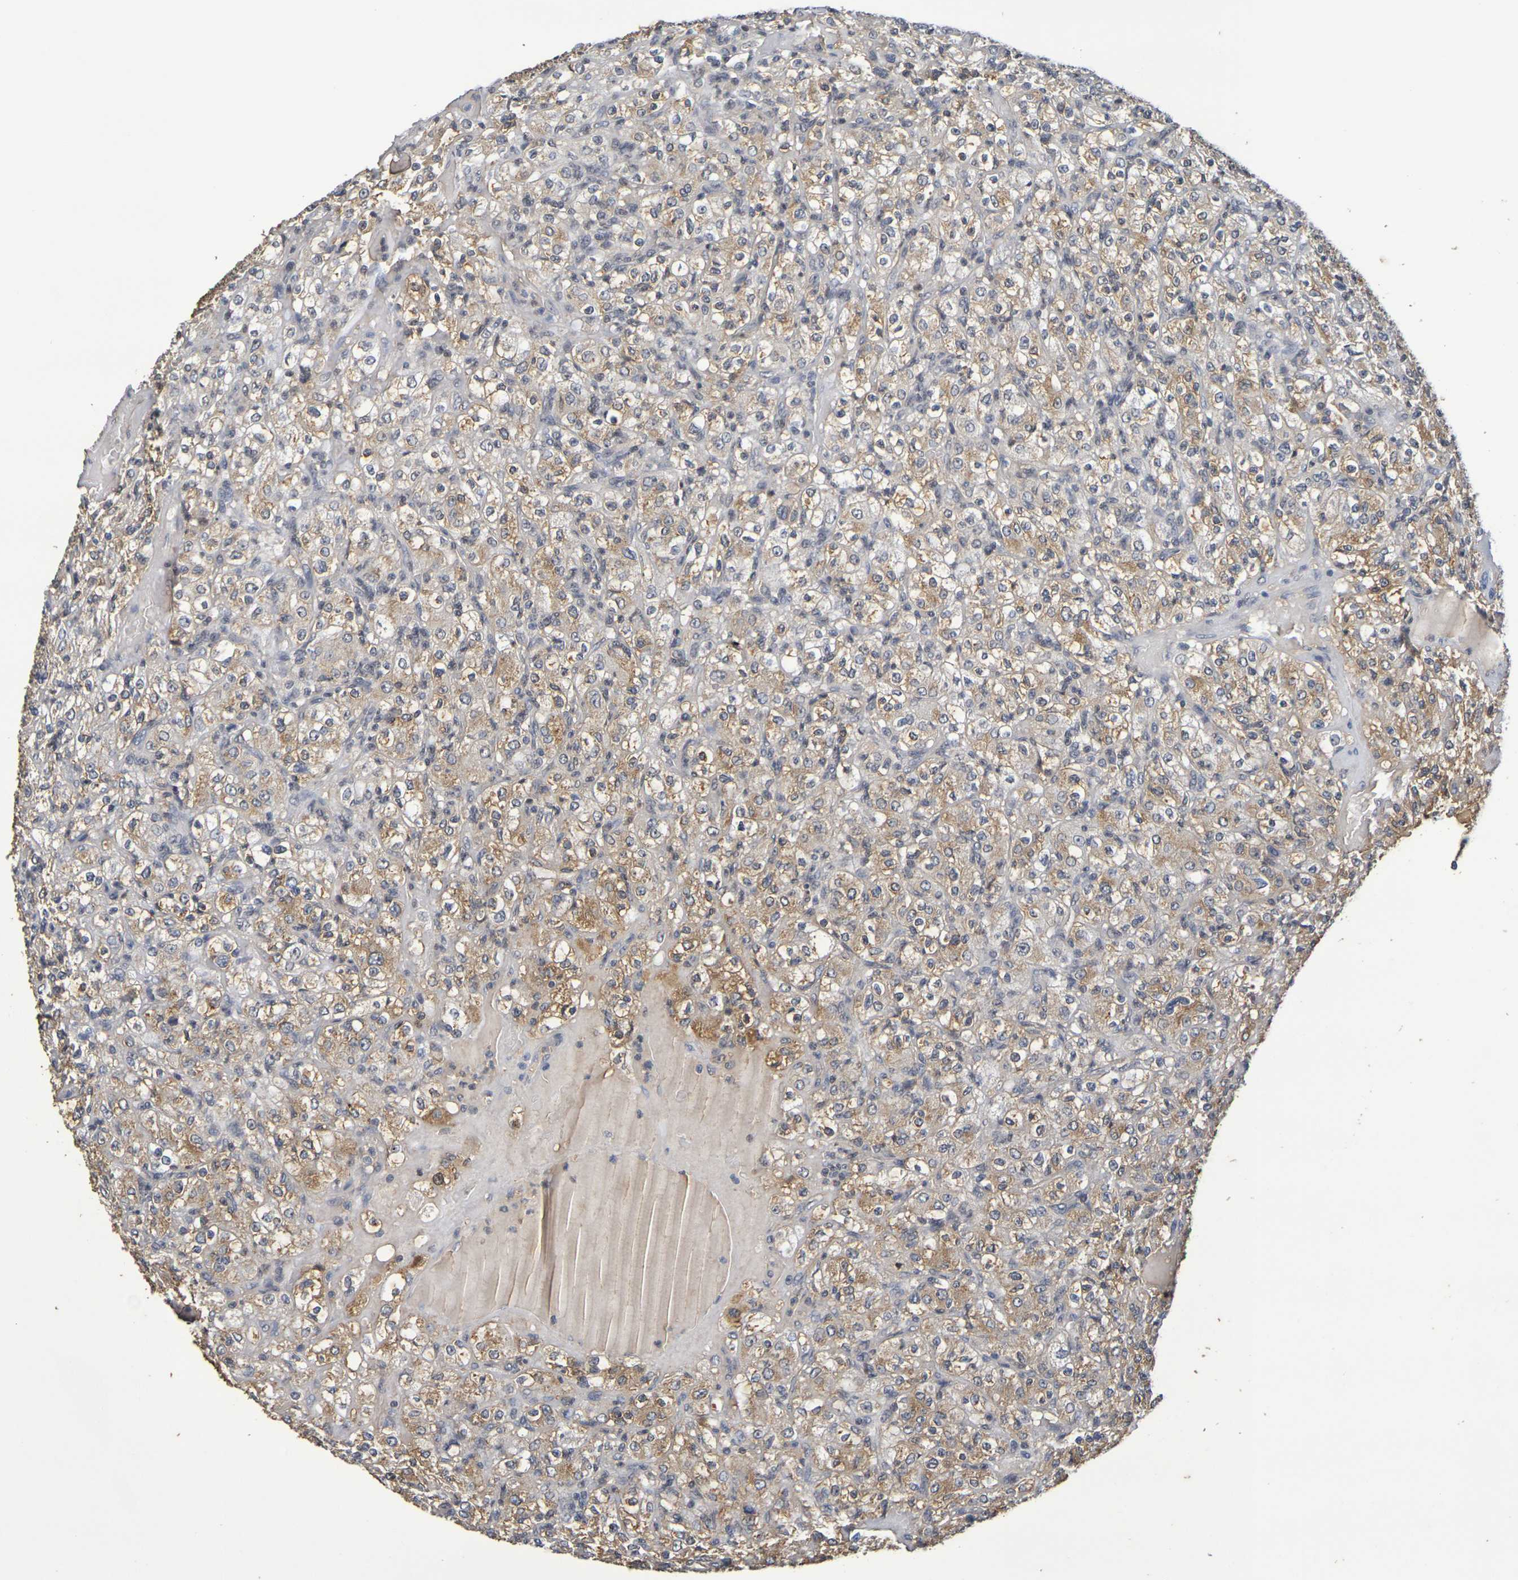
{"staining": {"intensity": "moderate", "quantity": "25%-75%", "location": "cytoplasmic/membranous"}, "tissue": "renal cancer", "cell_type": "Tumor cells", "image_type": "cancer", "snomed": [{"axis": "morphology", "description": "Normal tissue, NOS"}, {"axis": "morphology", "description": "Adenocarcinoma, NOS"}, {"axis": "topography", "description": "Kidney"}], "caption": "DAB (3,3'-diaminobenzidine) immunohistochemical staining of adenocarcinoma (renal) shows moderate cytoplasmic/membranous protein positivity in about 25%-75% of tumor cells.", "gene": "TERF2", "patient": {"sex": "female", "age": 72}}